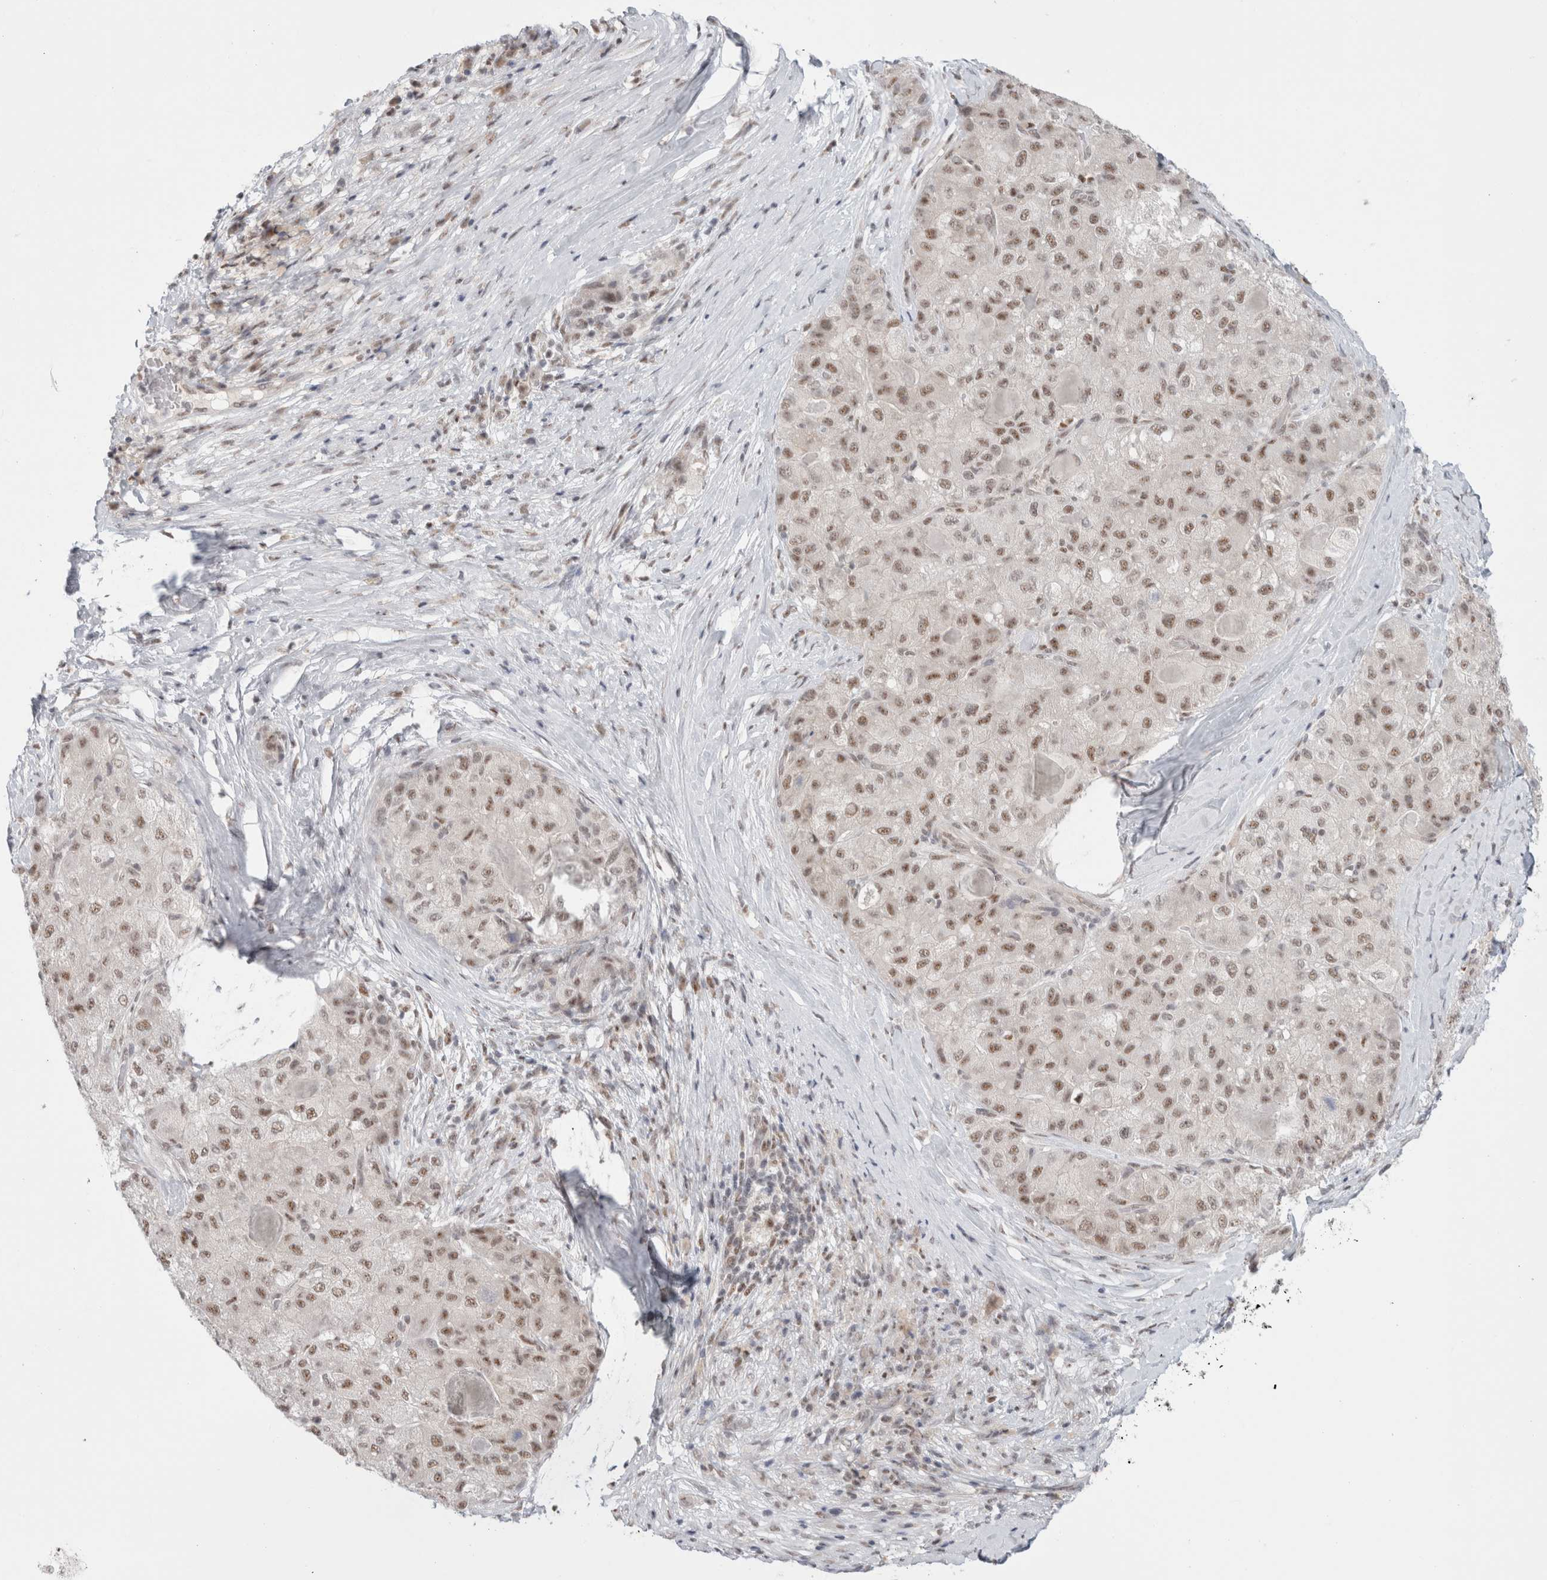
{"staining": {"intensity": "moderate", "quantity": ">75%", "location": "nuclear"}, "tissue": "liver cancer", "cell_type": "Tumor cells", "image_type": "cancer", "snomed": [{"axis": "morphology", "description": "Carcinoma, Hepatocellular, NOS"}, {"axis": "topography", "description": "Liver"}], "caption": "Human liver cancer (hepatocellular carcinoma) stained with a brown dye exhibits moderate nuclear positive positivity in approximately >75% of tumor cells.", "gene": "TRMT12", "patient": {"sex": "male", "age": 80}}